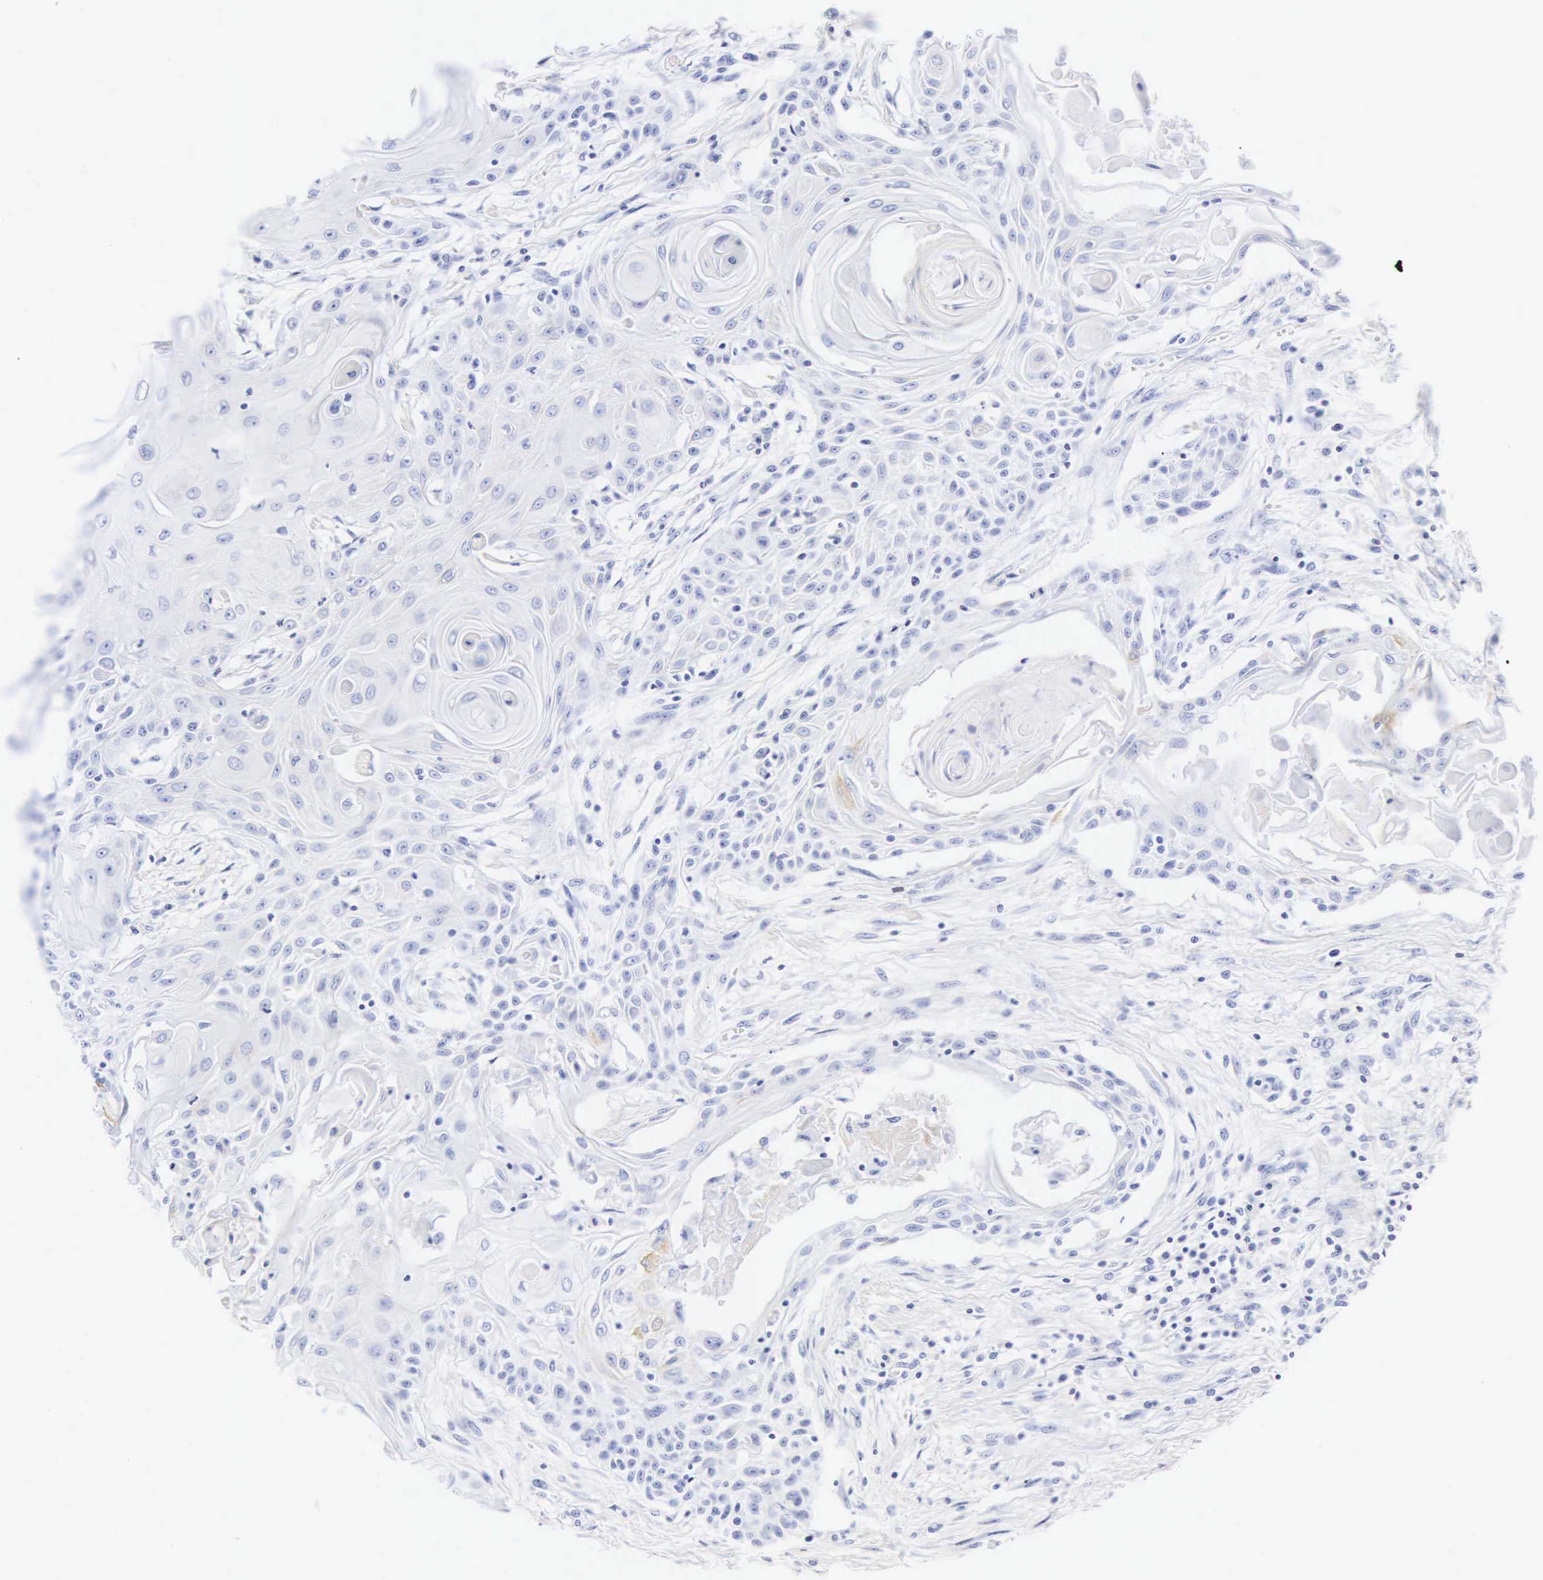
{"staining": {"intensity": "negative", "quantity": "none", "location": "none"}, "tissue": "head and neck cancer", "cell_type": "Tumor cells", "image_type": "cancer", "snomed": [{"axis": "morphology", "description": "Squamous cell carcinoma, NOS"}, {"axis": "morphology", "description": "Squamous cell carcinoma, metastatic, NOS"}, {"axis": "topography", "description": "Lymph node"}, {"axis": "topography", "description": "Salivary gland"}, {"axis": "topography", "description": "Head-Neck"}], "caption": "An image of human head and neck metastatic squamous cell carcinoma is negative for staining in tumor cells. (Brightfield microscopy of DAB (3,3'-diaminobenzidine) immunohistochemistry at high magnification).", "gene": "CGB3", "patient": {"sex": "female", "age": 74}}